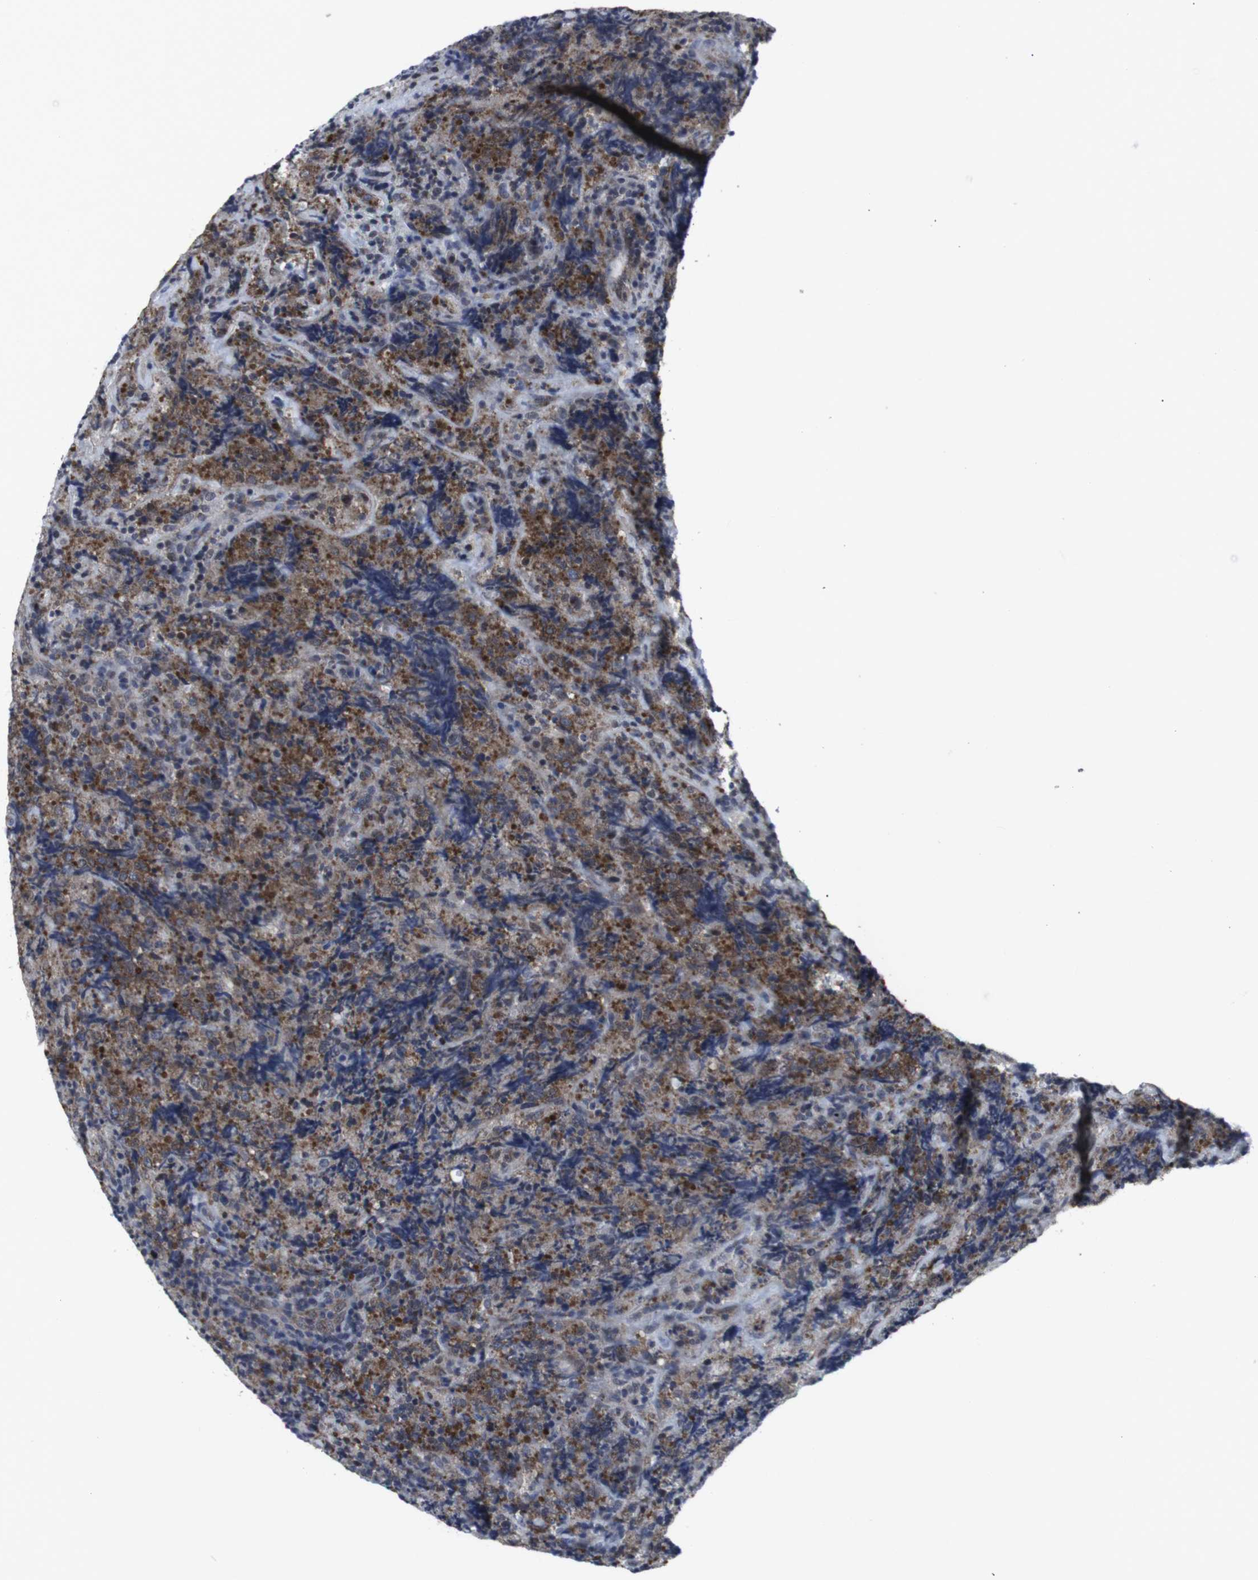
{"staining": {"intensity": "strong", "quantity": ">75%", "location": "cytoplasmic/membranous"}, "tissue": "lymphoma", "cell_type": "Tumor cells", "image_type": "cancer", "snomed": [{"axis": "morphology", "description": "Malignant lymphoma, non-Hodgkin's type, High grade"}, {"axis": "topography", "description": "Tonsil"}], "caption": "Immunohistochemistry staining of malignant lymphoma, non-Hodgkin's type (high-grade), which displays high levels of strong cytoplasmic/membranous positivity in approximately >75% of tumor cells indicating strong cytoplasmic/membranous protein expression. The staining was performed using DAB (3,3'-diaminobenzidine) (brown) for protein detection and nuclei were counterstained in hematoxylin (blue).", "gene": "GEMIN2", "patient": {"sex": "female", "age": 36}}